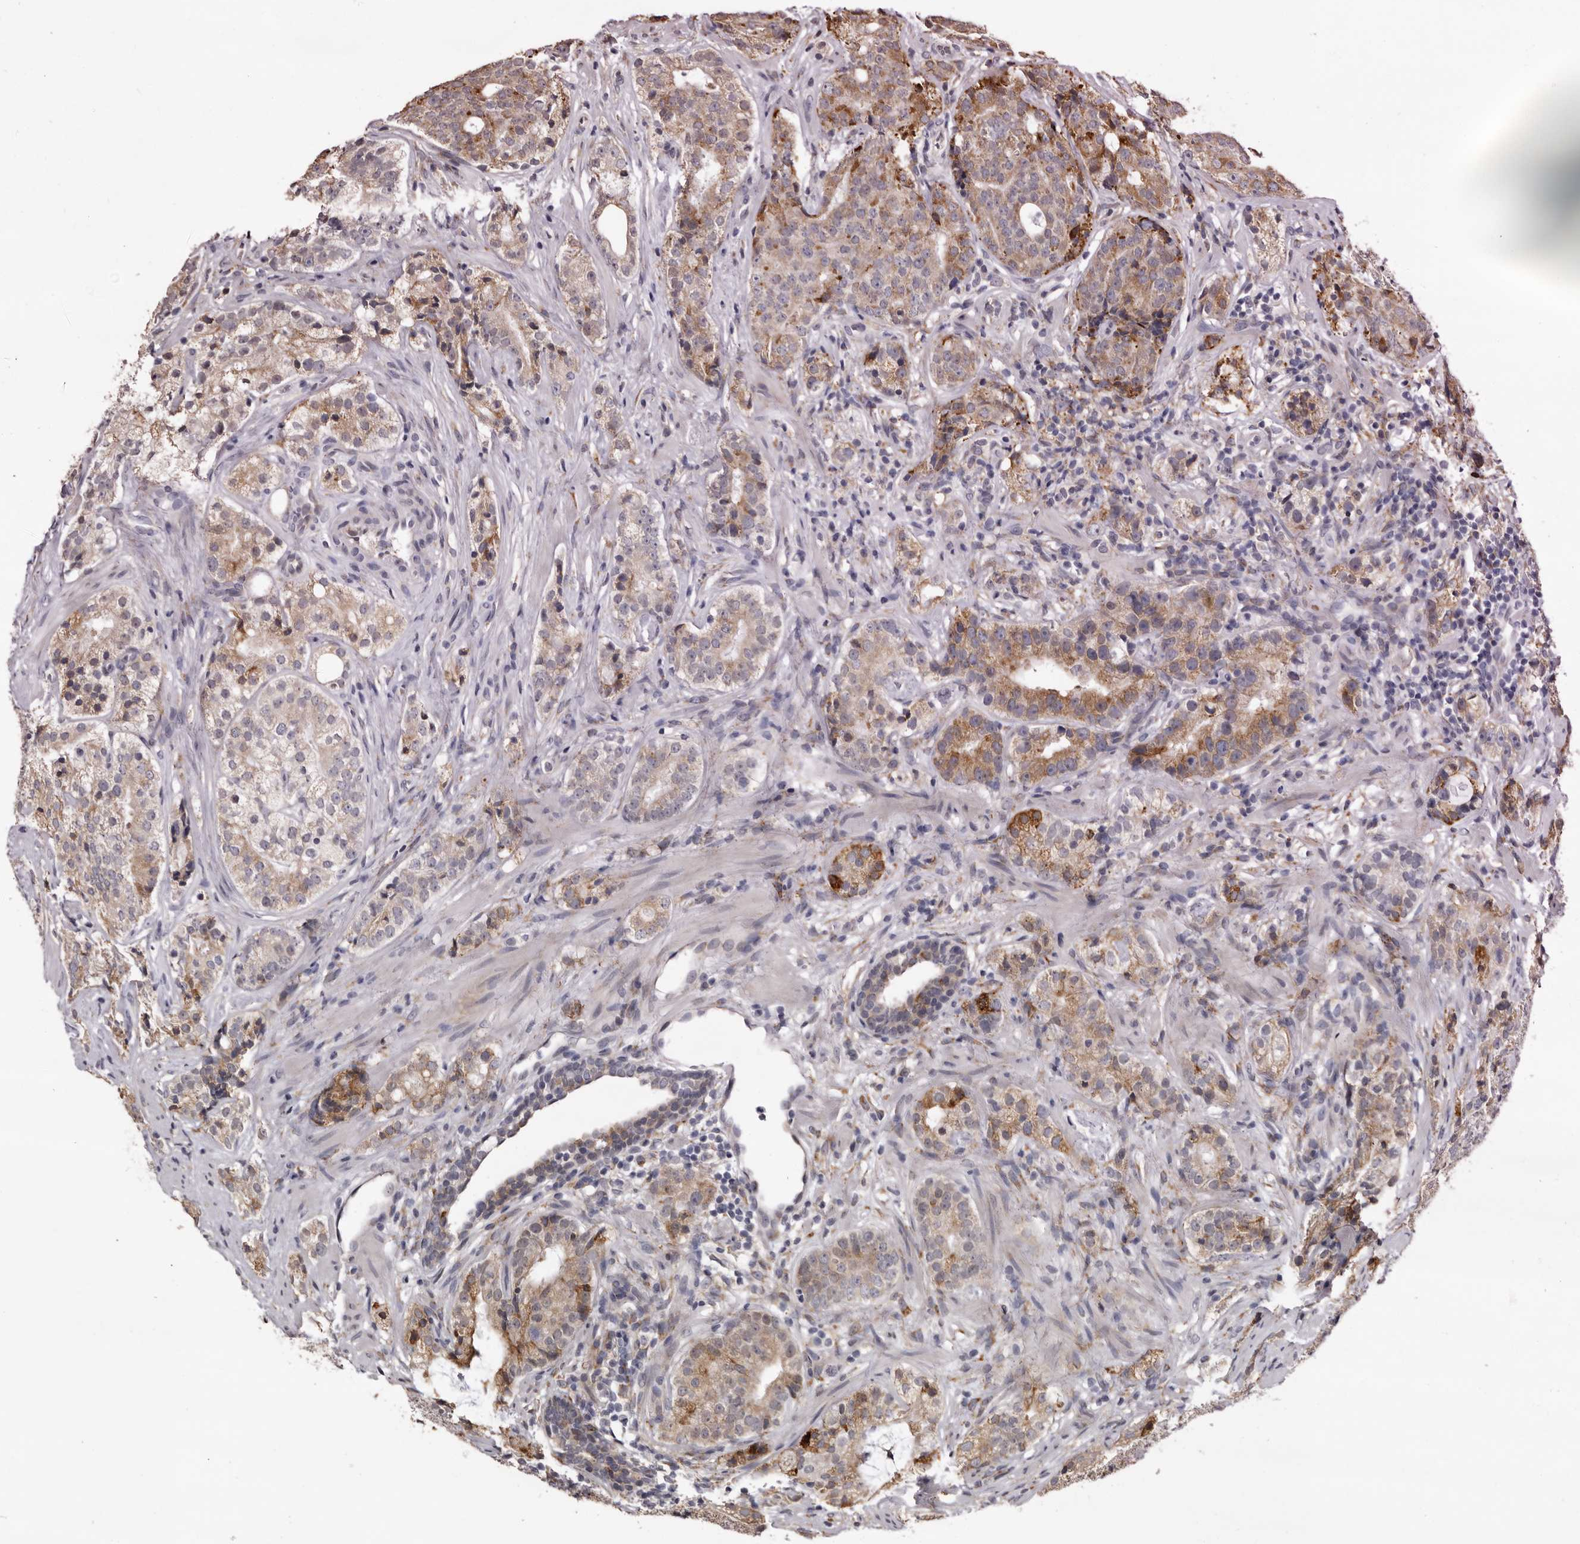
{"staining": {"intensity": "moderate", "quantity": "25%-75%", "location": "cytoplasmic/membranous"}, "tissue": "prostate cancer", "cell_type": "Tumor cells", "image_type": "cancer", "snomed": [{"axis": "morphology", "description": "Adenocarcinoma, High grade"}, {"axis": "topography", "description": "Prostate"}], "caption": "High-magnification brightfield microscopy of adenocarcinoma (high-grade) (prostate) stained with DAB (brown) and counterstained with hematoxylin (blue). tumor cells exhibit moderate cytoplasmic/membranous staining is present in about25%-75% of cells.", "gene": "PIGX", "patient": {"sex": "male", "age": 56}}